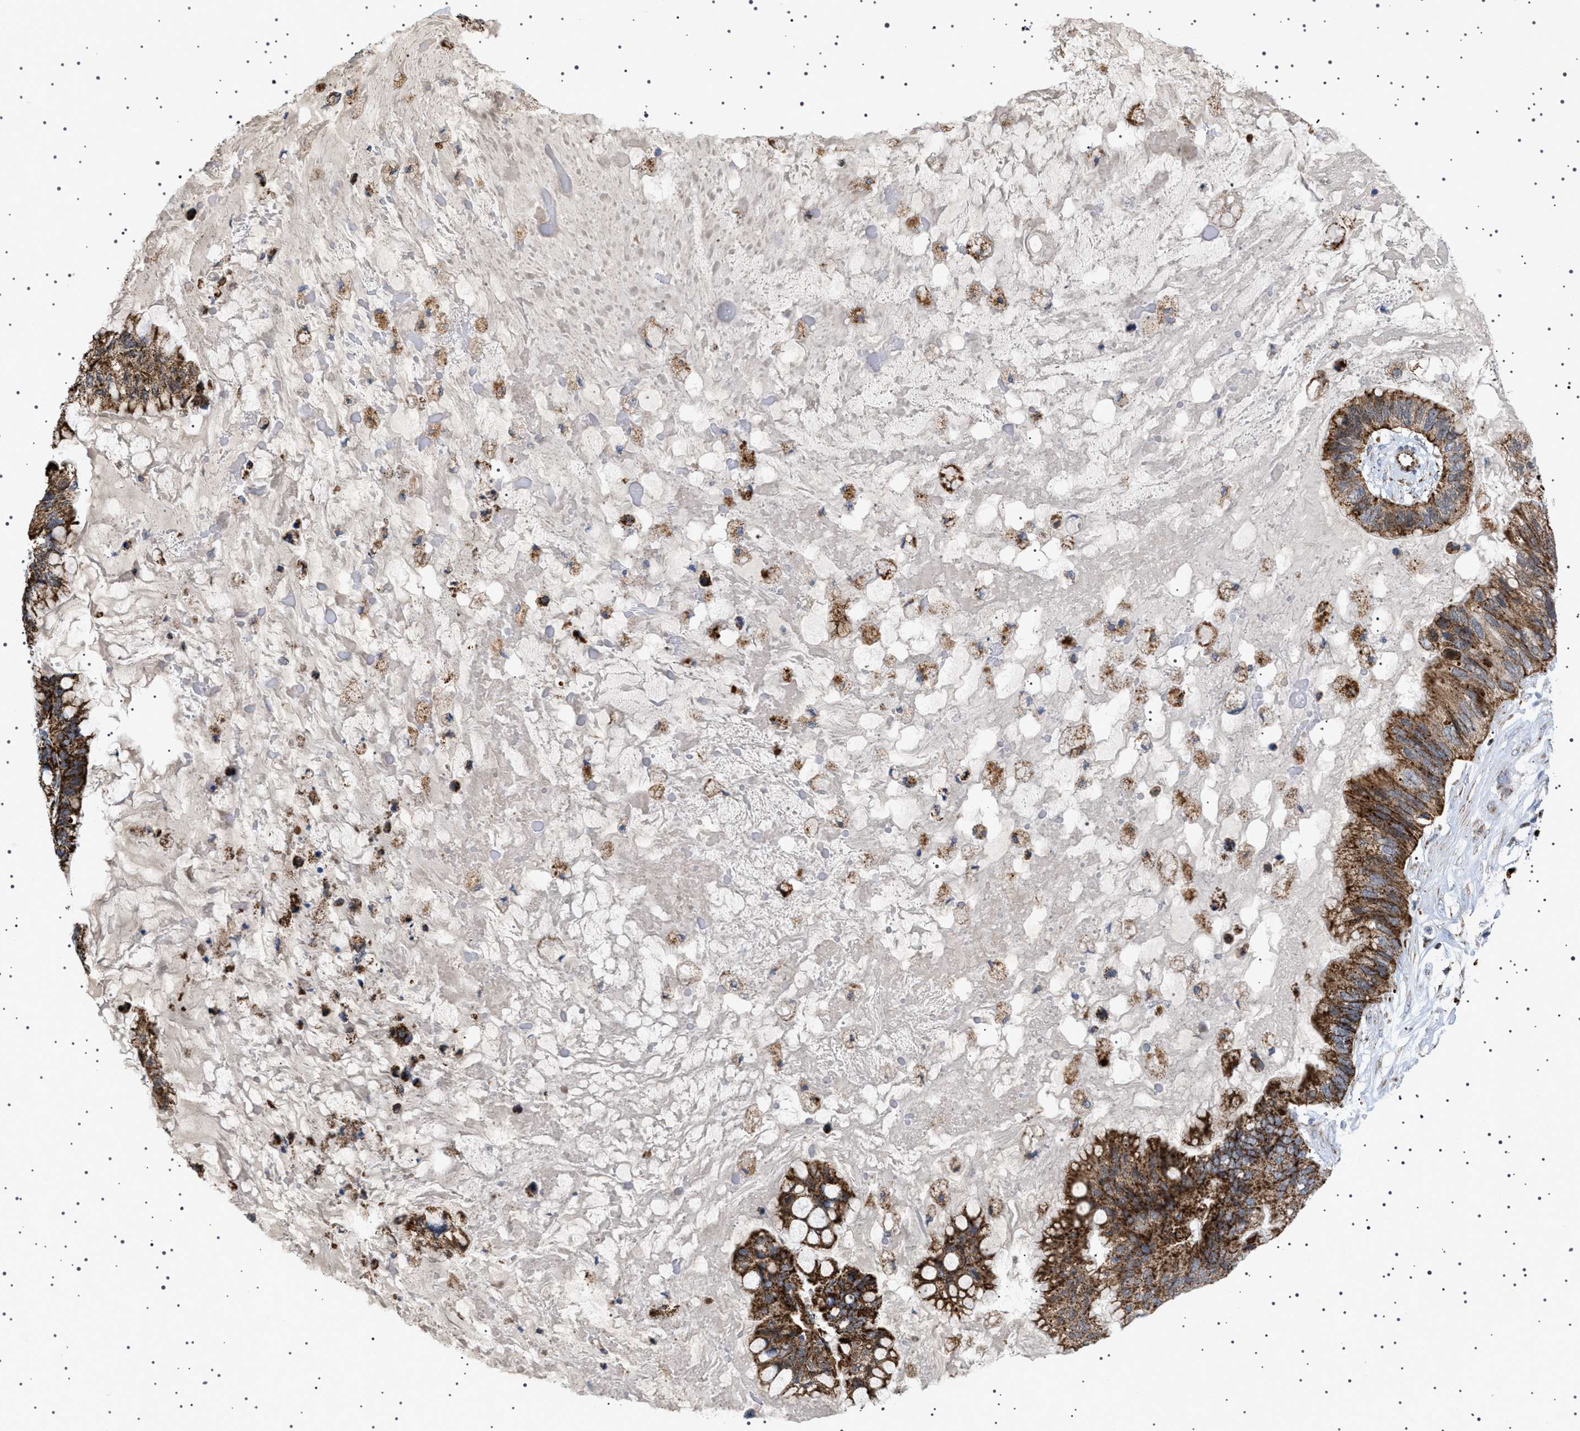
{"staining": {"intensity": "strong", "quantity": ">75%", "location": "cytoplasmic/membranous"}, "tissue": "ovarian cancer", "cell_type": "Tumor cells", "image_type": "cancer", "snomed": [{"axis": "morphology", "description": "Cystadenocarcinoma, mucinous, NOS"}, {"axis": "topography", "description": "Ovary"}], "caption": "This micrograph demonstrates ovarian cancer (mucinous cystadenocarcinoma) stained with immunohistochemistry to label a protein in brown. The cytoplasmic/membranous of tumor cells show strong positivity for the protein. Nuclei are counter-stained blue.", "gene": "UBXN8", "patient": {"sex": "female", "age": 80}}